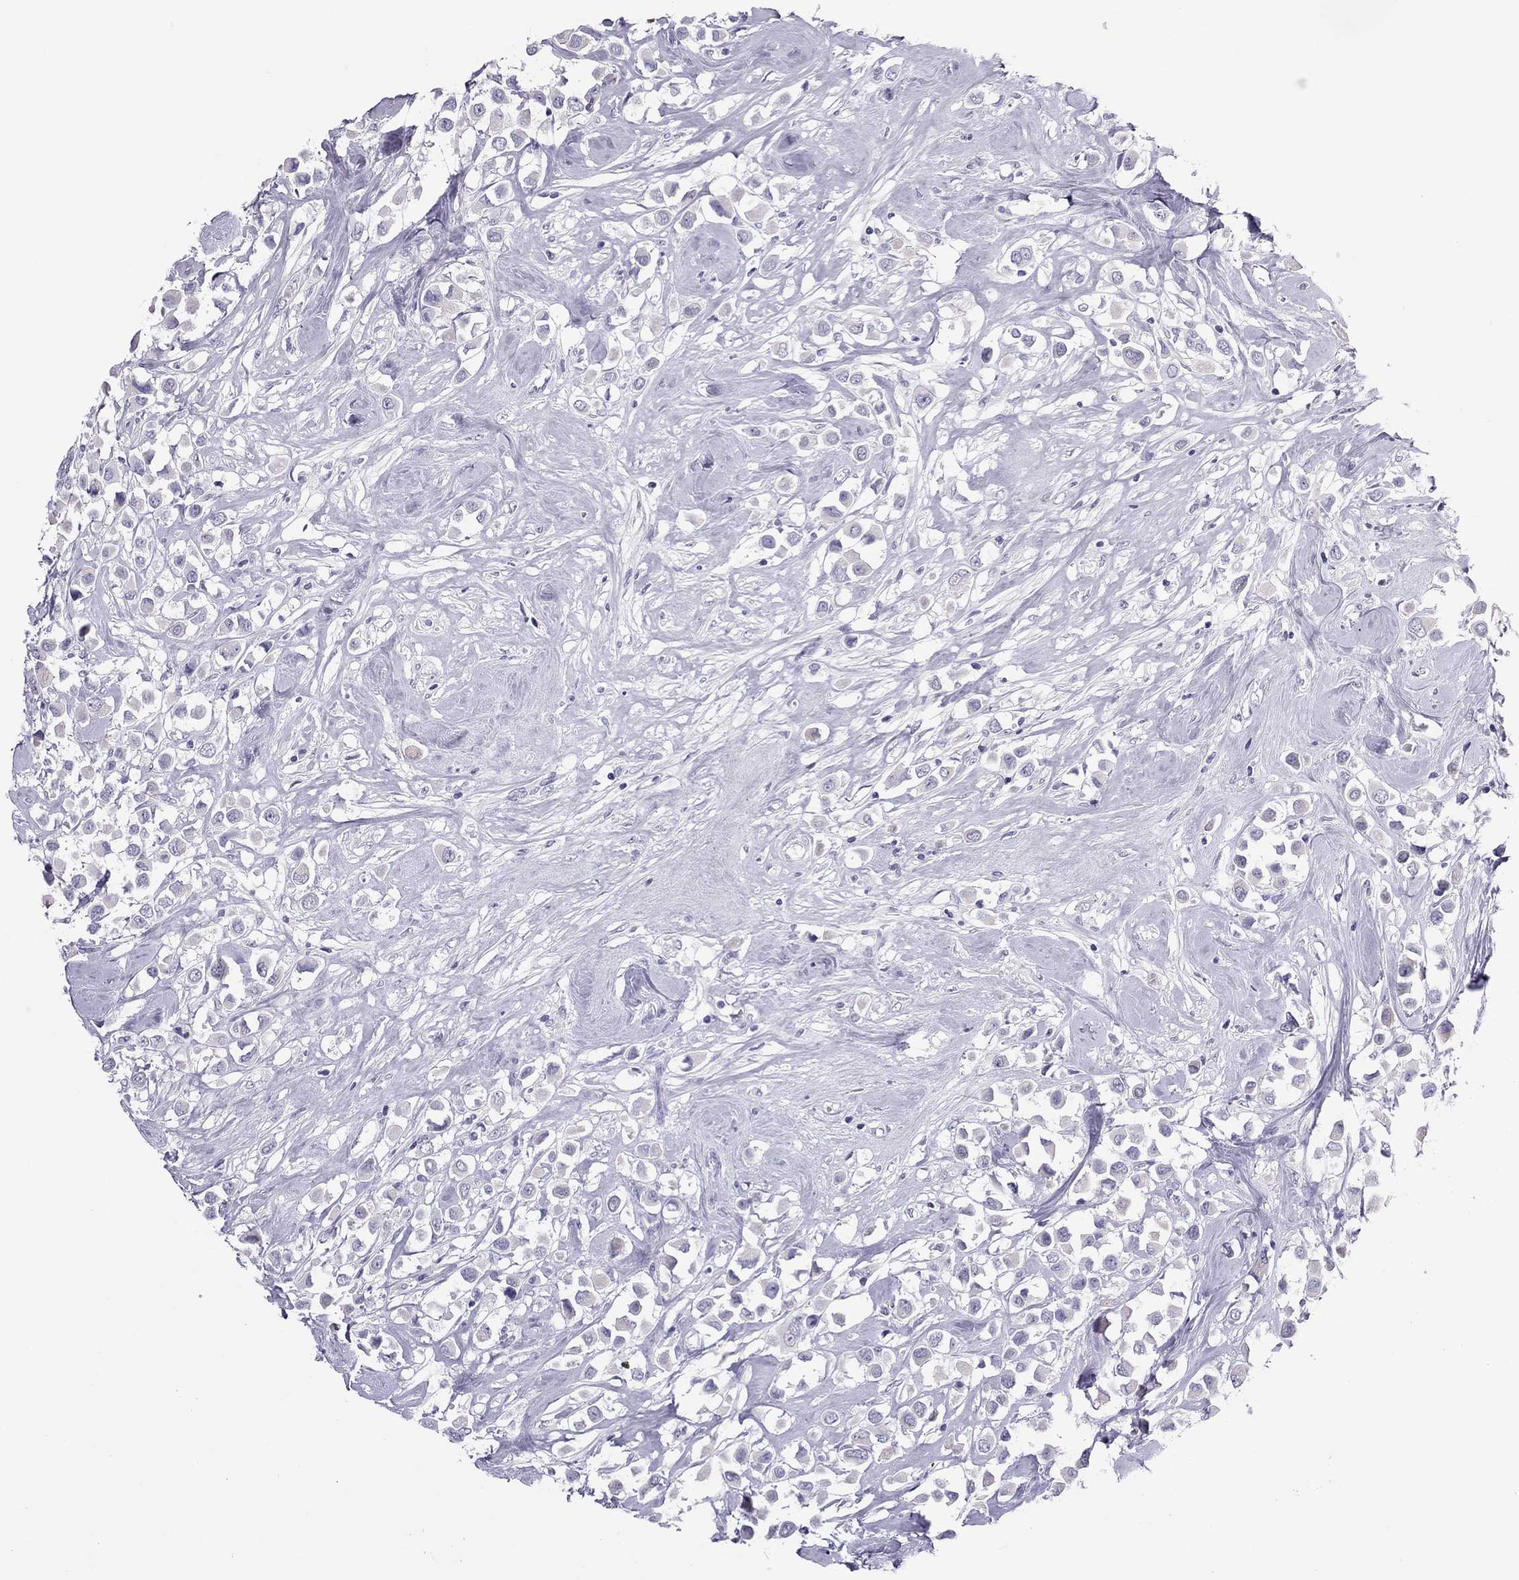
{"staining": {"intensity": "negative", "quantity": "none", "location": "none"}, "tissue": "breast cancer", "cell_type": "Tumor cells", "image_type": "cancer", "snomed": [{"axis": "morphology", "description": "Duct carcinoma"}, {"axis": "topography", "description": "Breast"}], "caption": "This is an IHC image of human breast infiltrating ductal carcinoma. There is no expression in tumor cells.", "gene": "TEX14", "patient": {"sex": "female", "age": 61}}